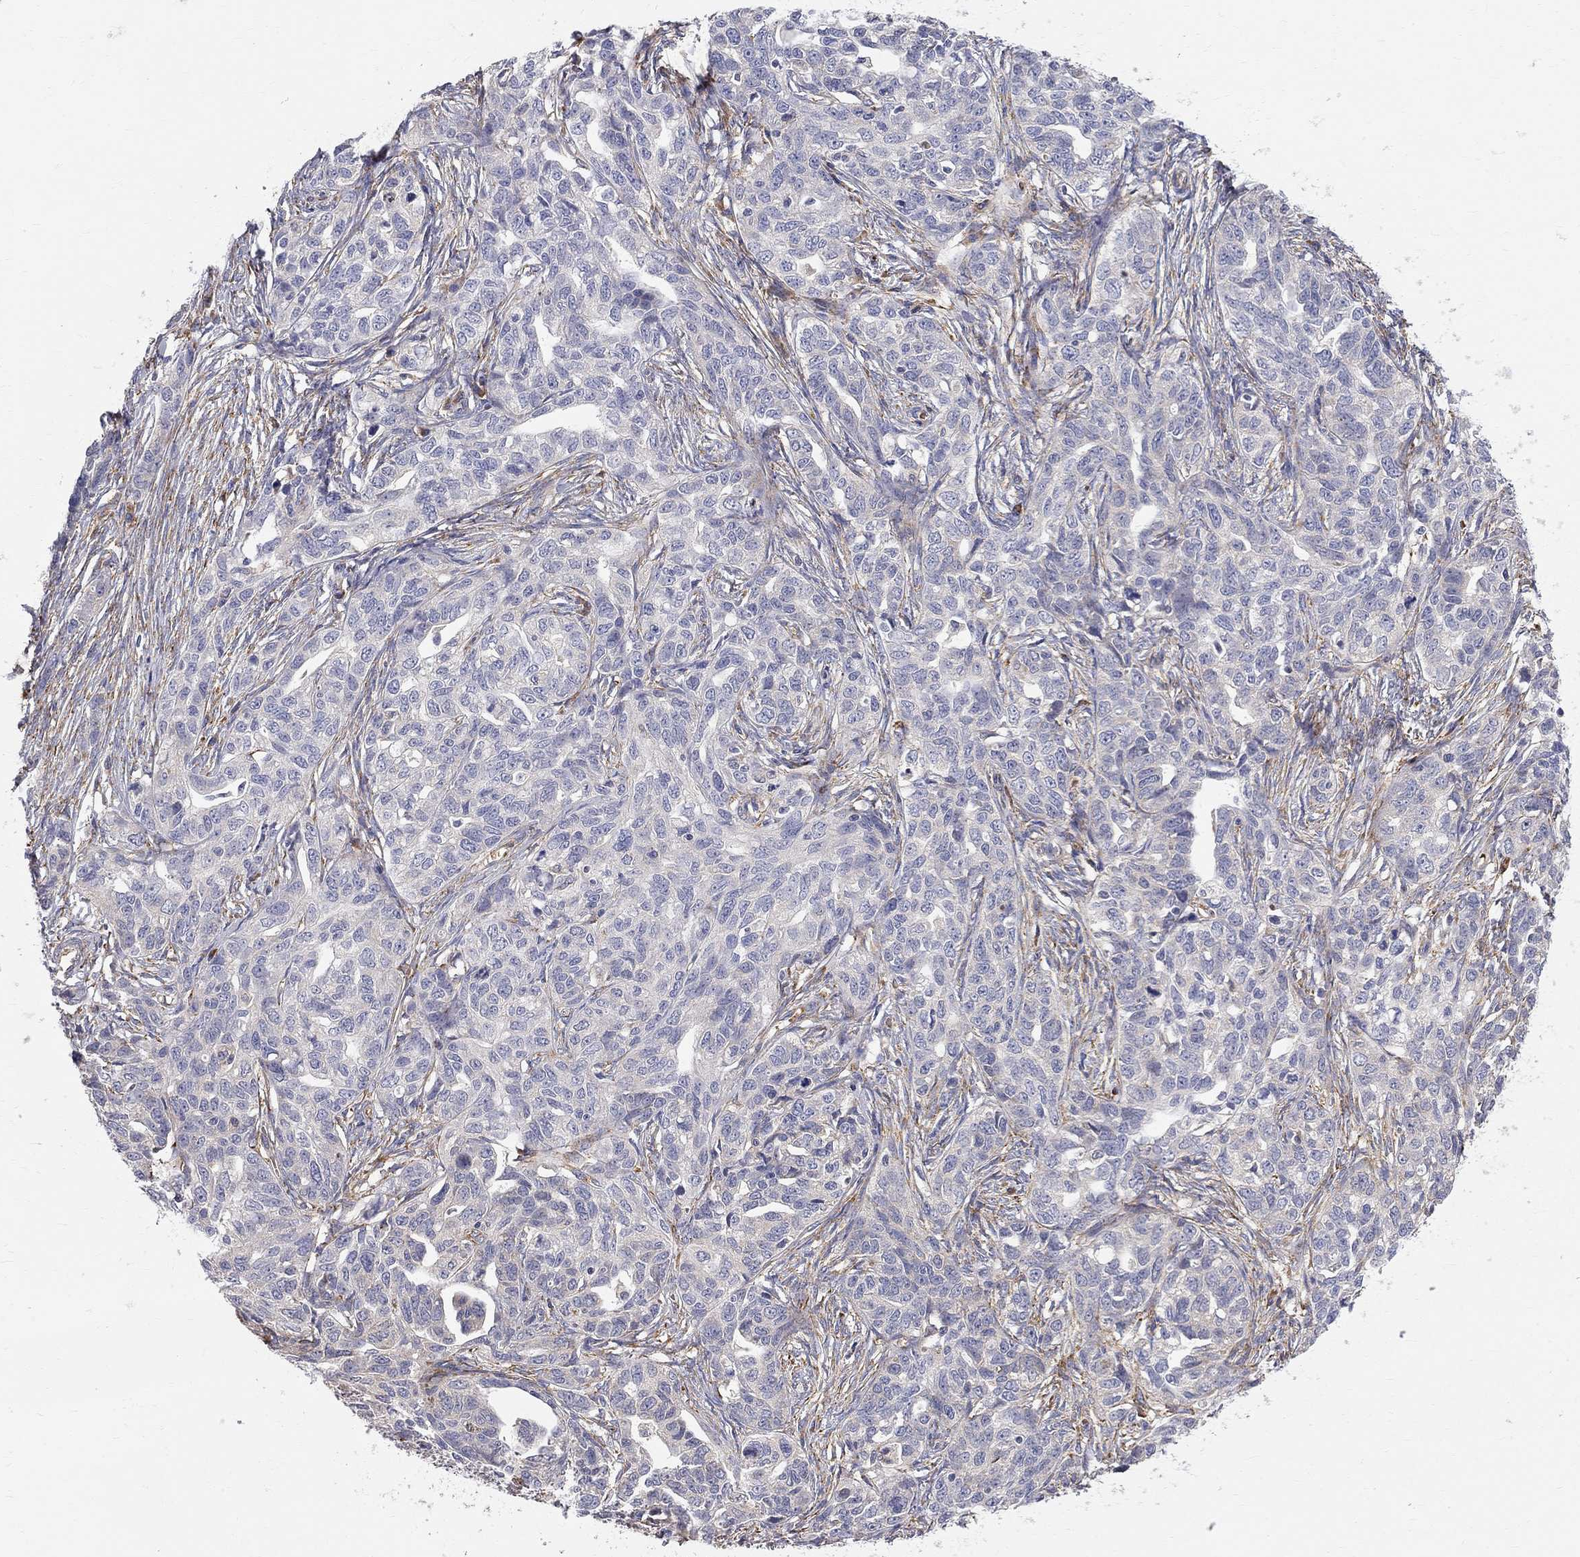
{"staining": {"intensity": "negative", "quantity": "none", "location": "none"}, "tissue": "ovarian cancer", "cell_type": "Tumor cells", "image_type": "cancer", "snomed": [{"axis": "morphology", "description": "Cystadenocarcinoma, serous, NOS"}, {"axis": "topography", "description": "Ovary"}], "caption": "This image is of ovarian serous cystadenocarcinoma stained with immunohistochemistry to label a protein in brown with the nuclei are counter-stained blue. There is no staining in tumor cells.", "gene": "CASTOR1", "patient": {"sex": "female", "age": 71}}